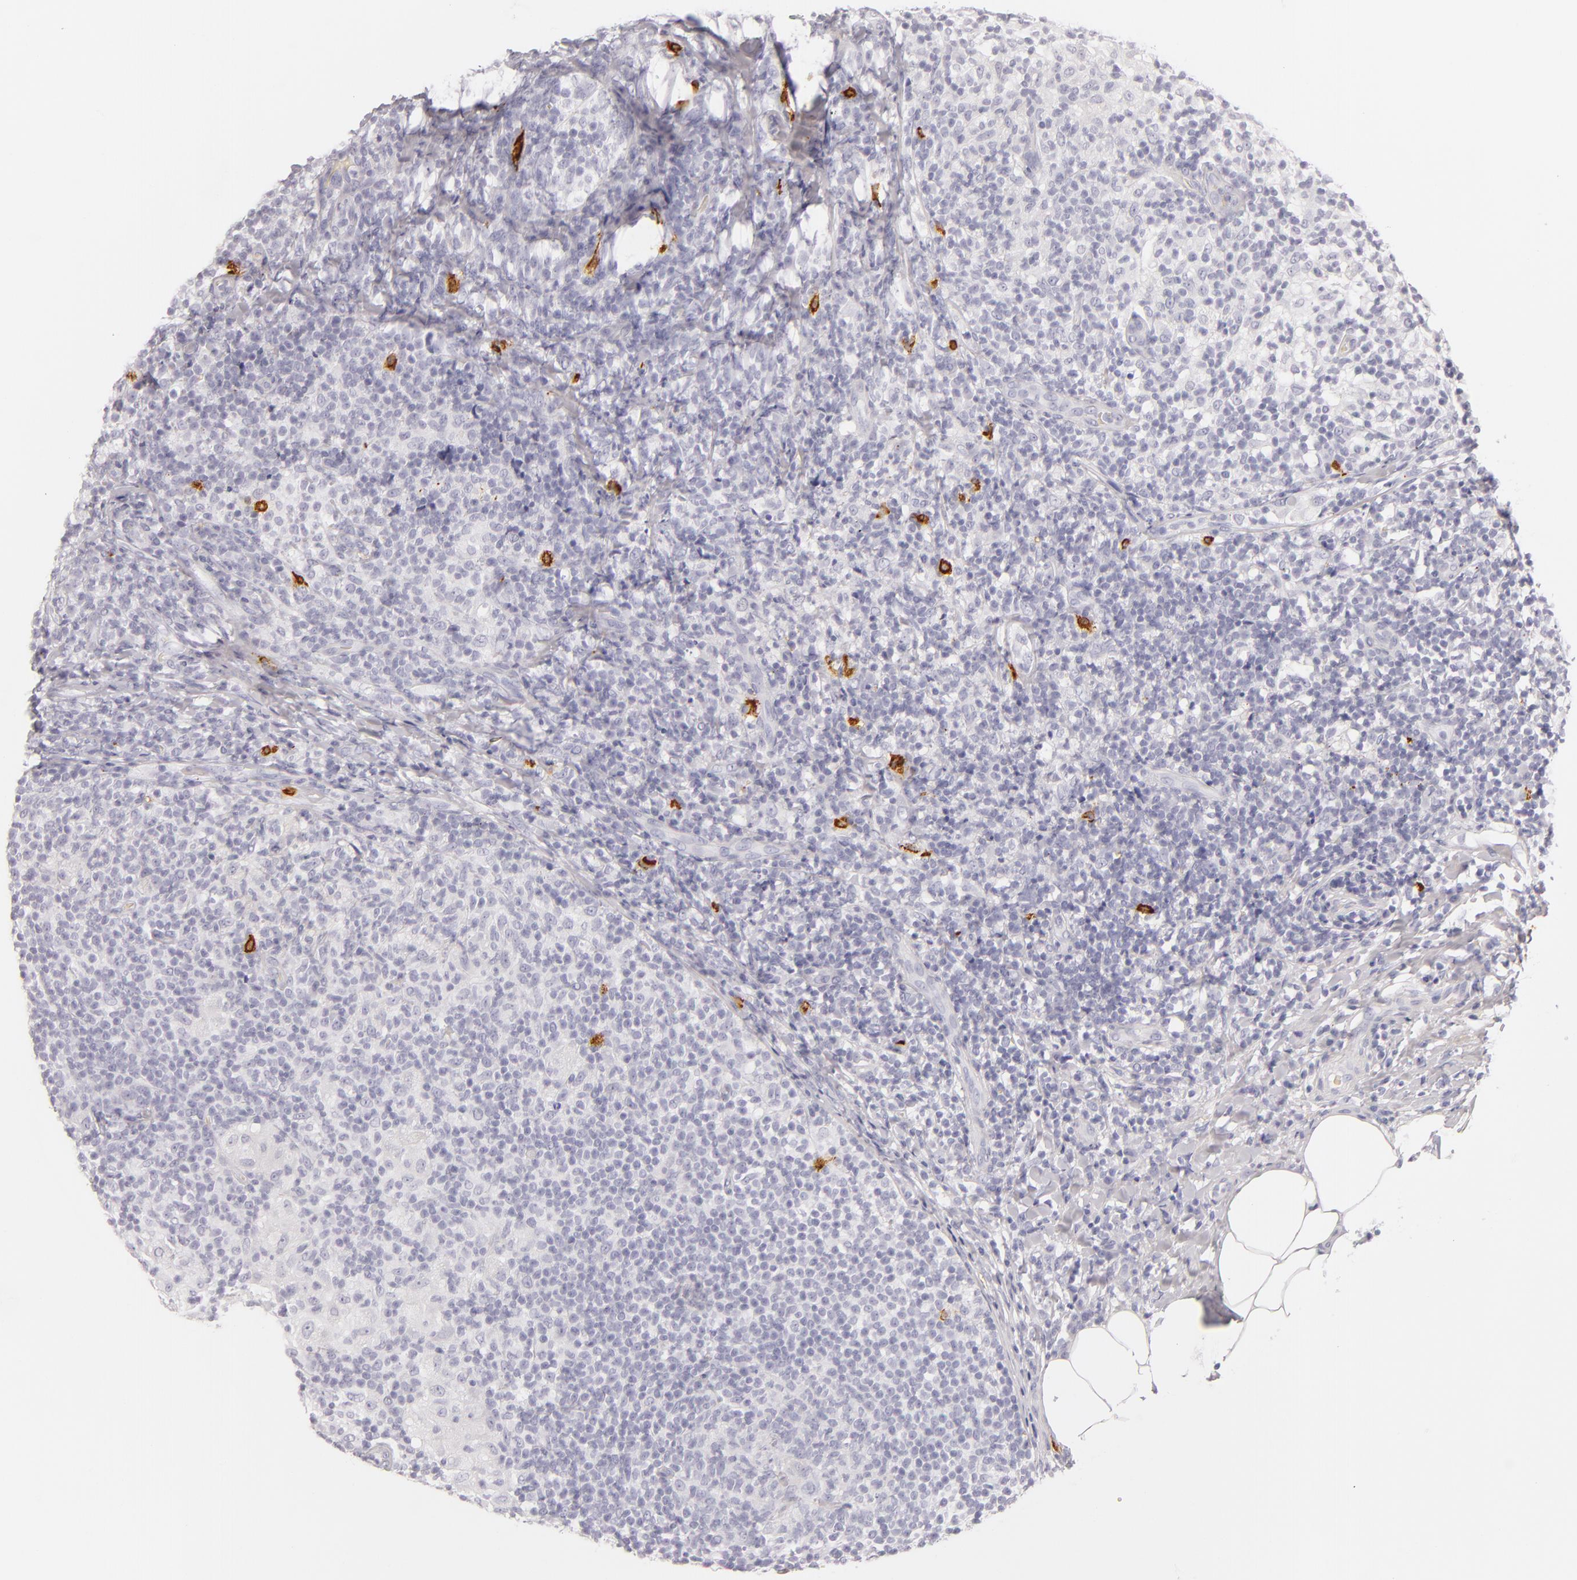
{"staining": {"intensity": "negative", "quantity": "none", "location": "none"}, "tissue": "lymph node", "cell_type": "Germinal center cells", "image_type": "normal", "snomed": [{"axis": "morphology", "description": "Normal tissue, NOS"}, {"axis": "morphology", "description": "Inflammation, NOS"}, {"axis": "topography", "description": "Lymph node"}], "caption": "The photomicrograph demonstrates no significant positivity in germinal center cells of lymph node. (DAB (3,3'-diaminobenzidine) IHC with hematoxylin counter stain).", "gene": "TPSD1", "patient": {"sex": "male", "age": 46}}